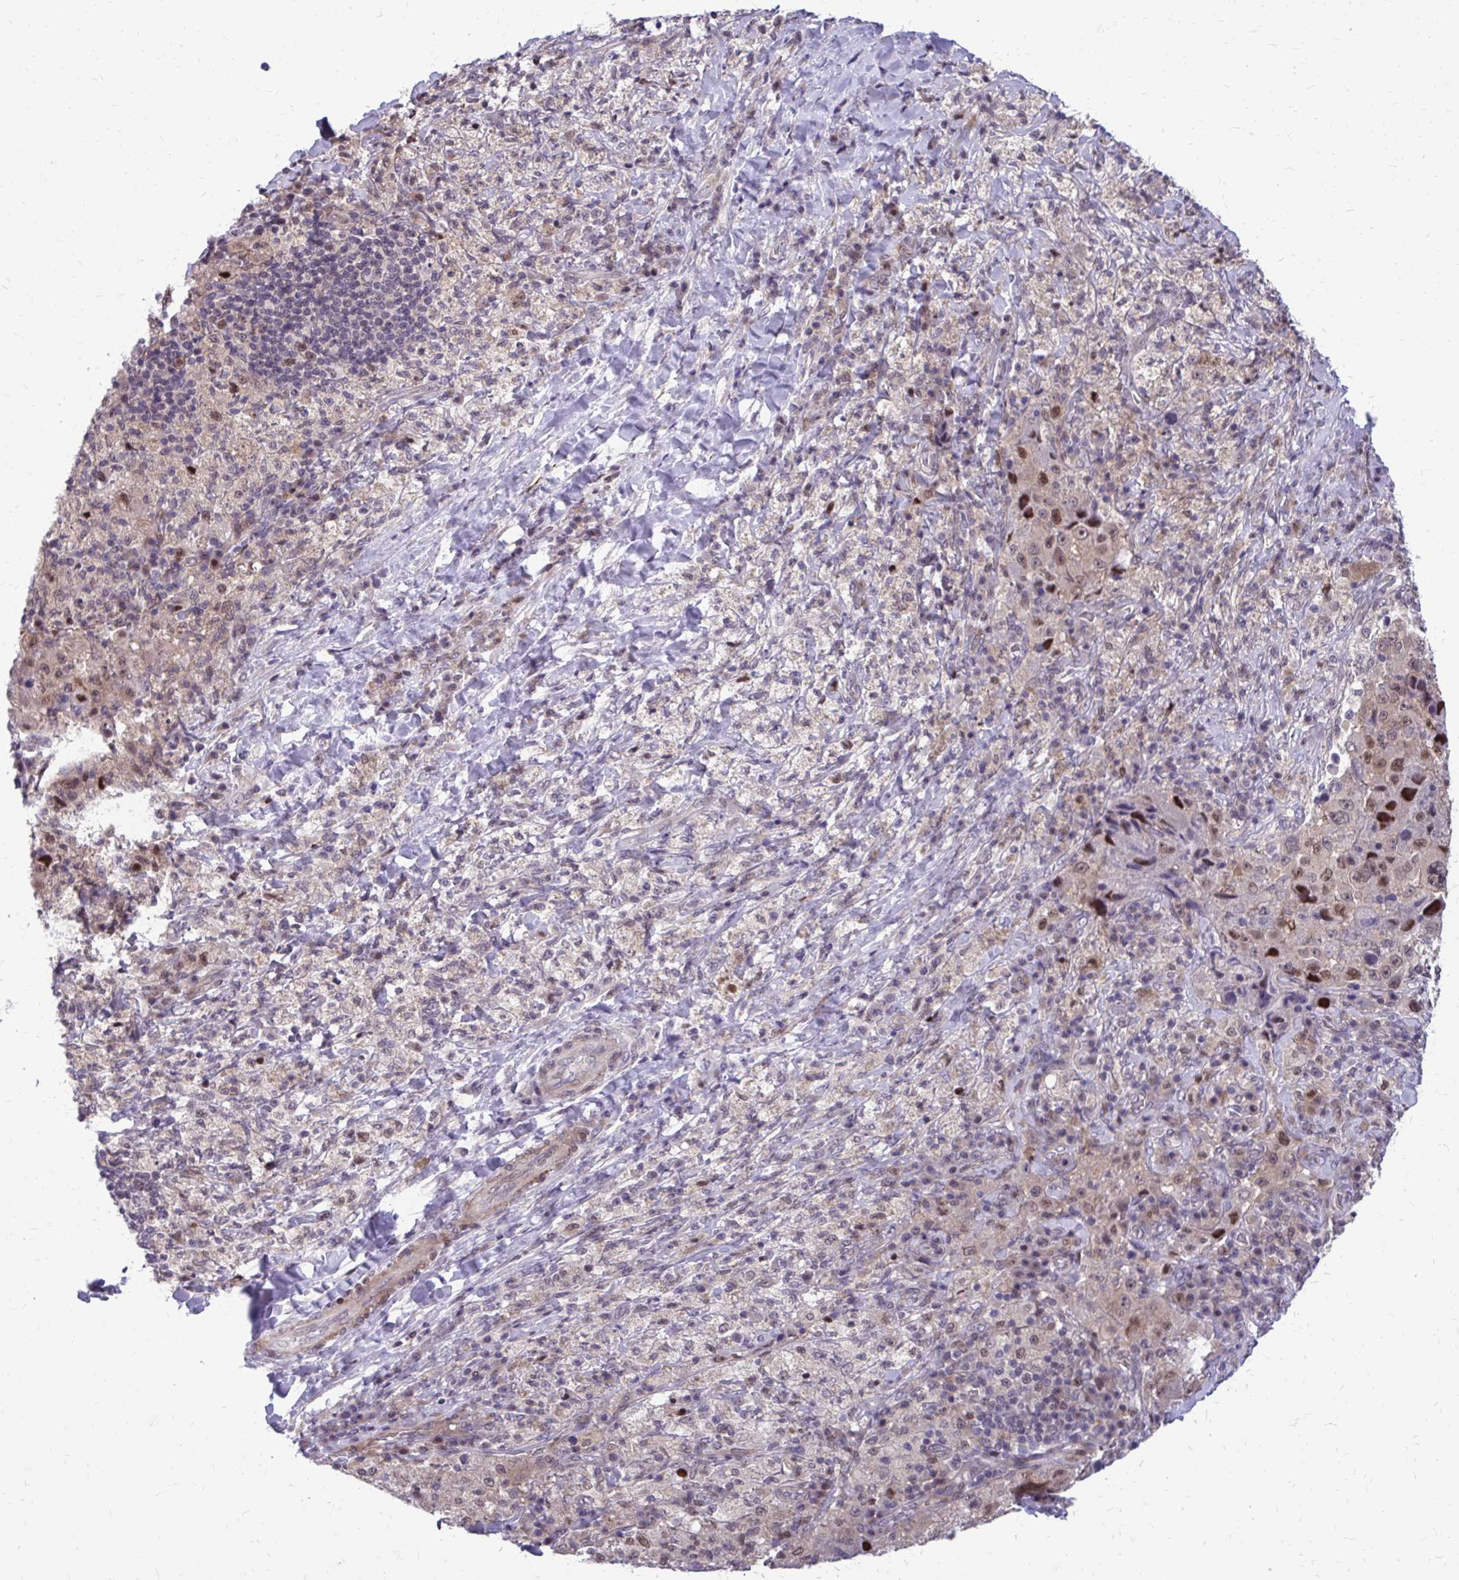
{"staining": {"intensity": "moderate", "quantity": "25%-75%", "location": "nuclear"}, "tissue": "melanoma", "cell_type": "Tumor cells", "image_type": "cancer", "snomed": [{"axis": "morphology", "description": "Malignant melanoma, Metastatic site"}, {"axis": "topography", "description": "Lymph node"}], "caption": "Immunohistochemical staining of human malignant melanoma (metastatic site) demonstrates moderate nuclear protein staining in about 25%-75% of tumor cells.", "gene": "ANKRD30B", "patient": {"sex": "male", "age": 62}}